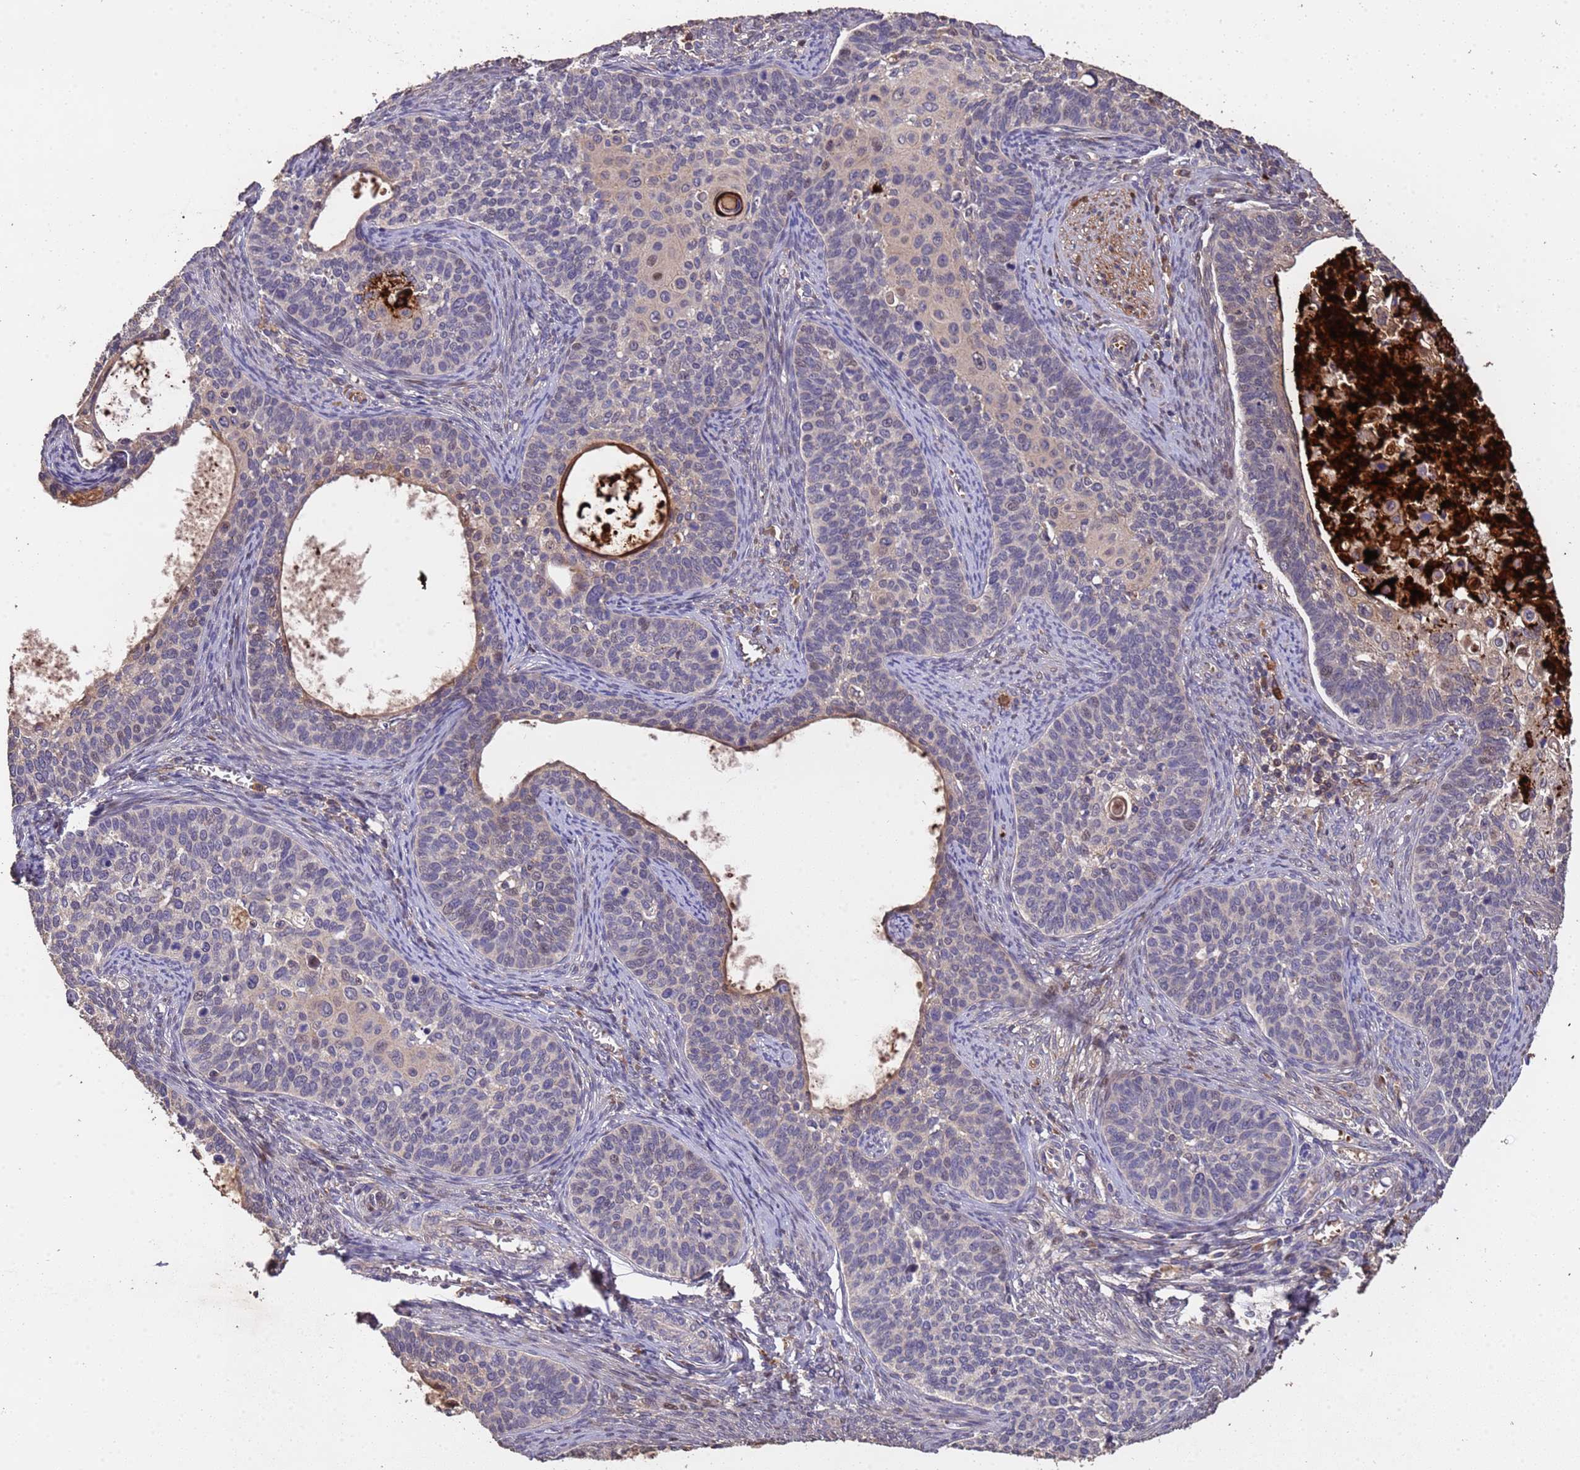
{"staining": {"intensity": "weak", "quantity": "<25%", "location": "cytoplasmic/membranous"}, "tissue": "cervical cancer", "cell_type": "Tumor cells", "image_type": "cancer", "snomed": [{"axis": "morphology", "description": "Squamous cell carcinoma, NOS"}, {"axis": "topography", "description": "Cervix"}], "caption": "A histopathology image of human cervical cancer (squamous cell carcinoma) is negative for staining in tumor cells.", "gene": "CCDC184", "patient": {"sex": "female", "age": 33}}